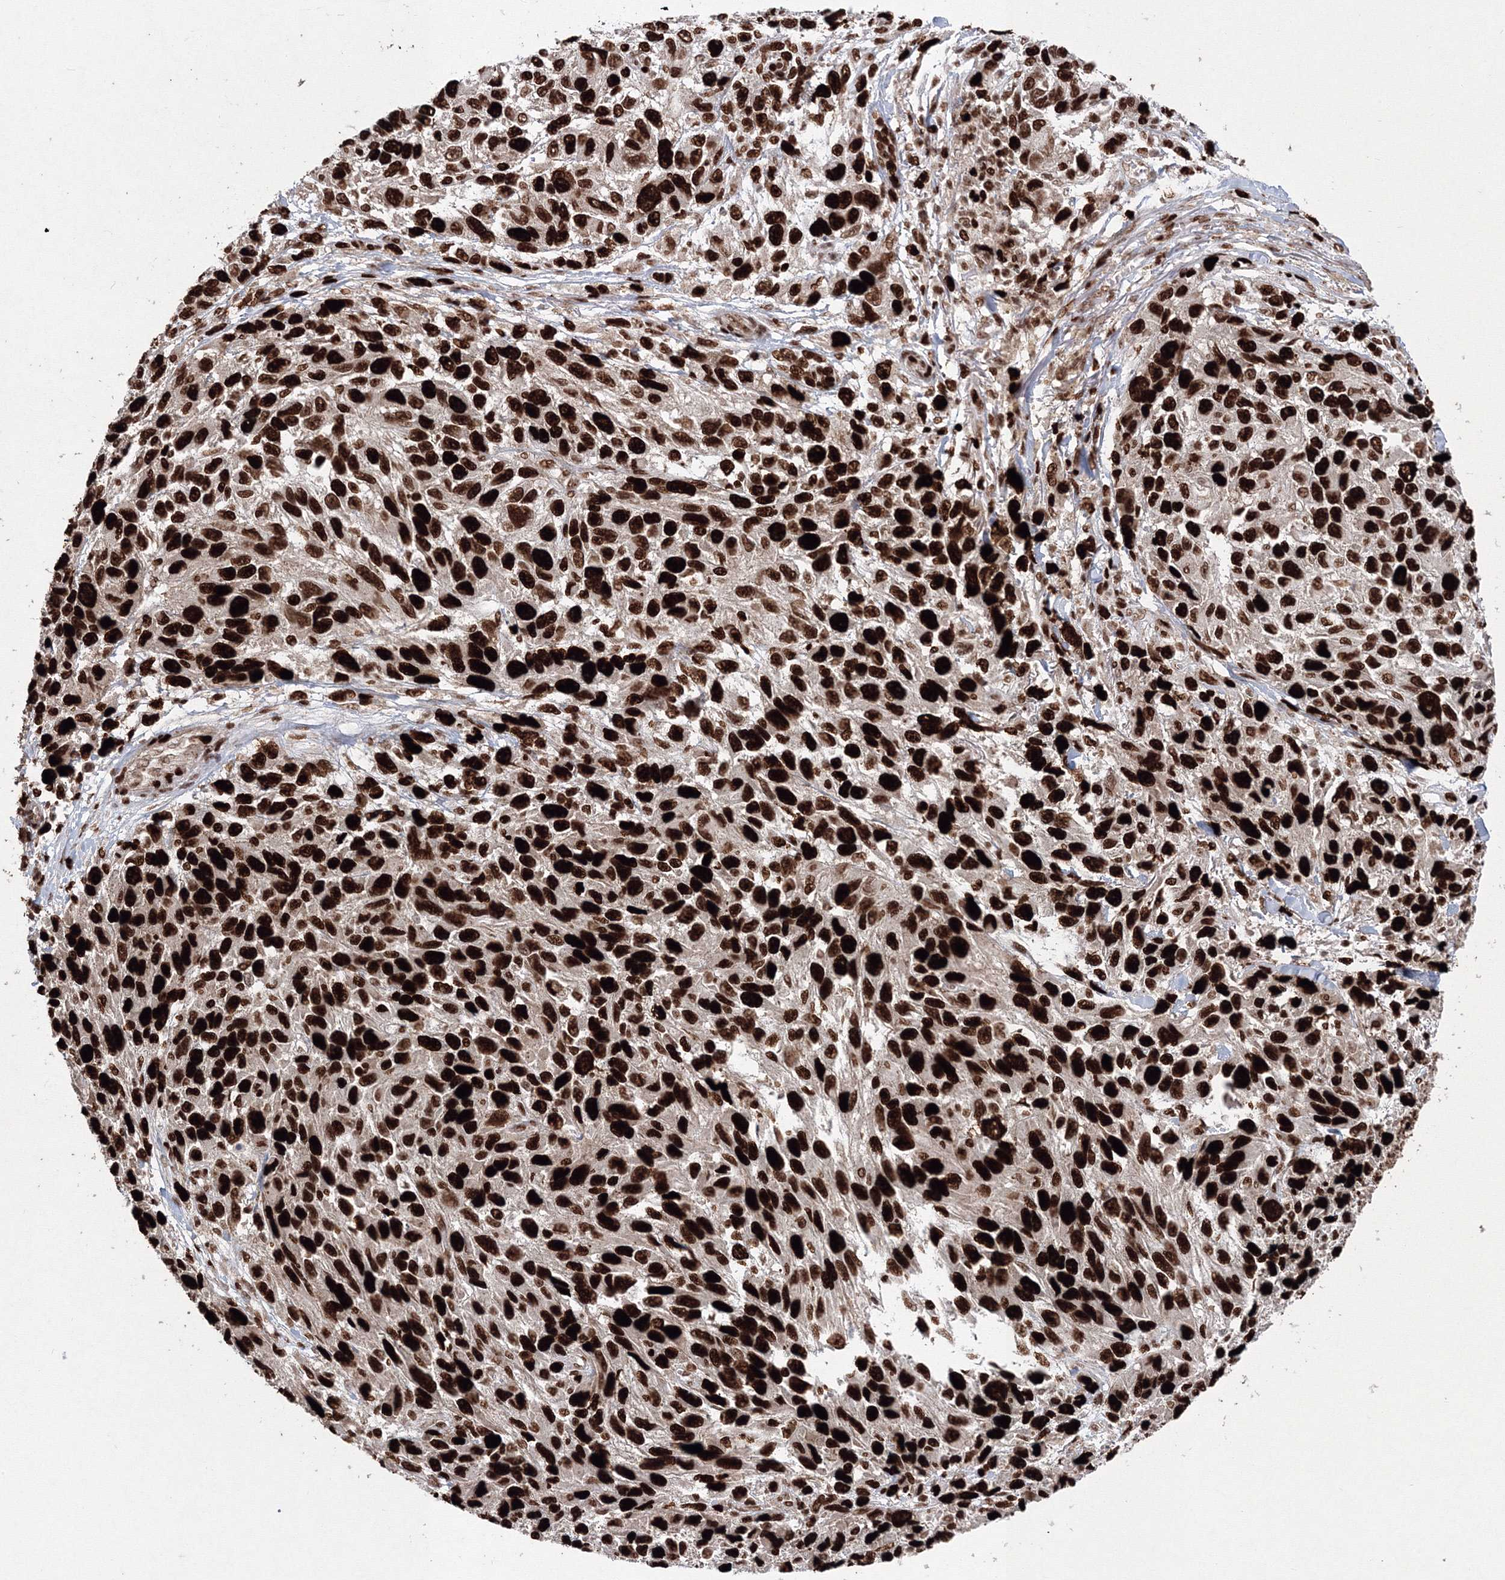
{"staining": {"intensity": "strong", "quantity": ">75%", "location": "nuclear"}, "tissue": "melanoma", "cell_type": "Tumor cells", "image_type": "cancer", "snomed": [{"axis": "morphology", "description": "Malignant melanoma, NOS"}, {"axis": "topography", "description": "Skin"}], "caption": "This is an image of immunohistochemistry (IHC) staining of malignant melanoma, which shows strong staining in the nuclear of tumor cells.", "gene": "LIG1", "patient": {"sex": "female", "age": 96}}